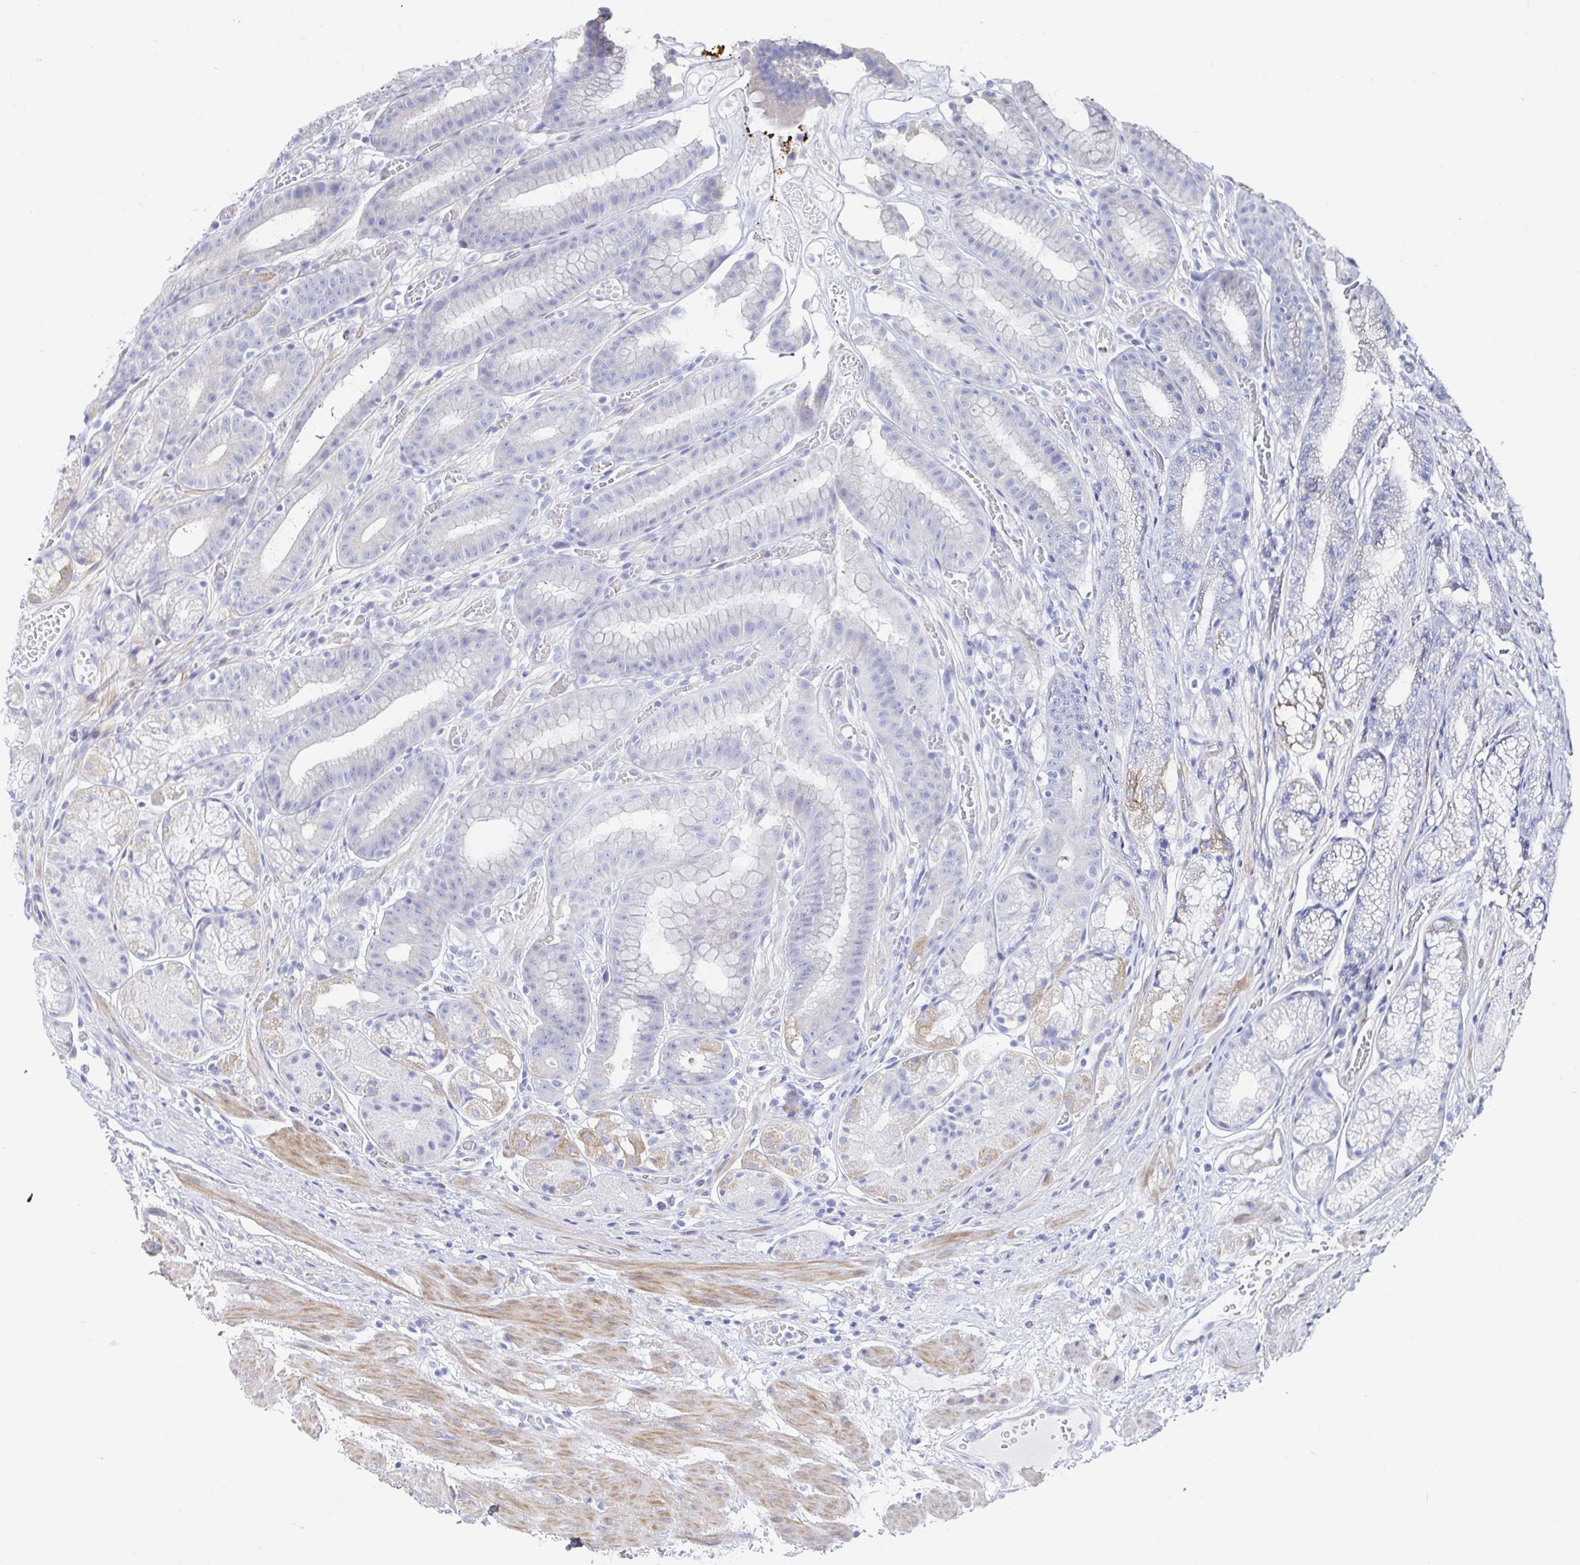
{"staining": {"intensity": "moderate", "quantity": "<25%", "location": "cytoplasmic/membranous"}, "tissue": "stomach", "cell_type": "Glandular cells", "image_type": "normal", "snomed": [{"axis": "morphology", "description": "Normal tissue, NOS"}, {"axis": "topography", "description": "Smooth muscle"}, {"axis": "topography", "description": "Stomach"}], "caption": "Moderate cytoplasmic/membranous expression for a protein is seen in approximately <25% of glandular cells of normal stomach using IHC.", "gene": "PACSIN1", "patient": {"sex": "male", "age": 70}}